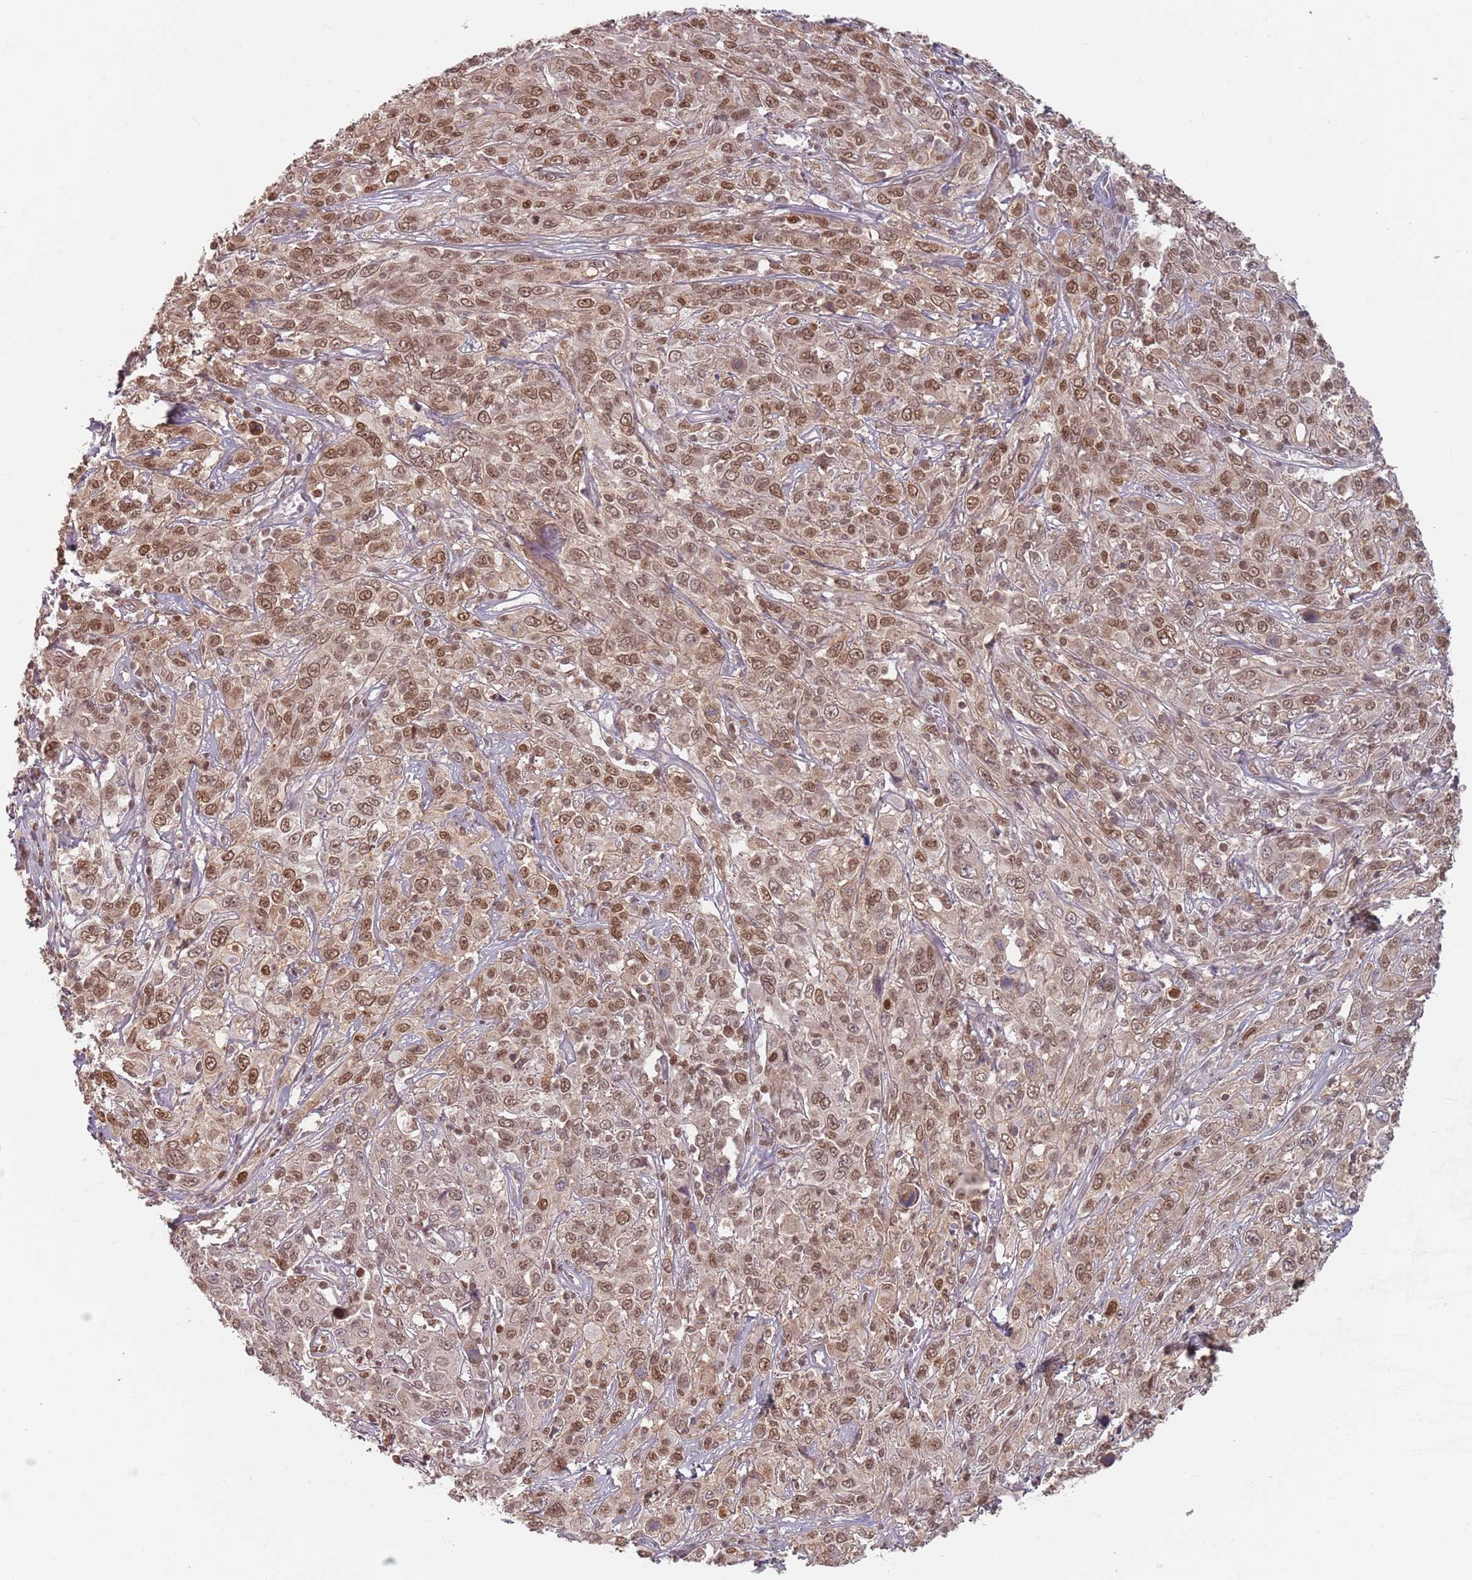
{"staining": {"intensity": "moderate", "quantity": ">75%", "location": "cytoplasmic/membranous,nuclear"}, "tissue": "cervical cancer", "cell_type": "Tumor cells", "image_type": "cancer", "snomed": [{"axis": "morphology", "description": "Squamous cell carcinoma, NOS"}, {"axis": "topography", "description": "Cervix"}], "caption": "The histopathology image shows immunohistochemical staining of squamous cell carcinoma (cervical). There is moderate cytoplasmic/membranous and nuclear positivity is appreciated in approximately >75% of tumor cells. (DAB (3,3'-diaminobenzidine) IHC with brightfield microscopy, high magnification).", "gene": "NUP50", "patient": {"sex": "female", "age": 46}}